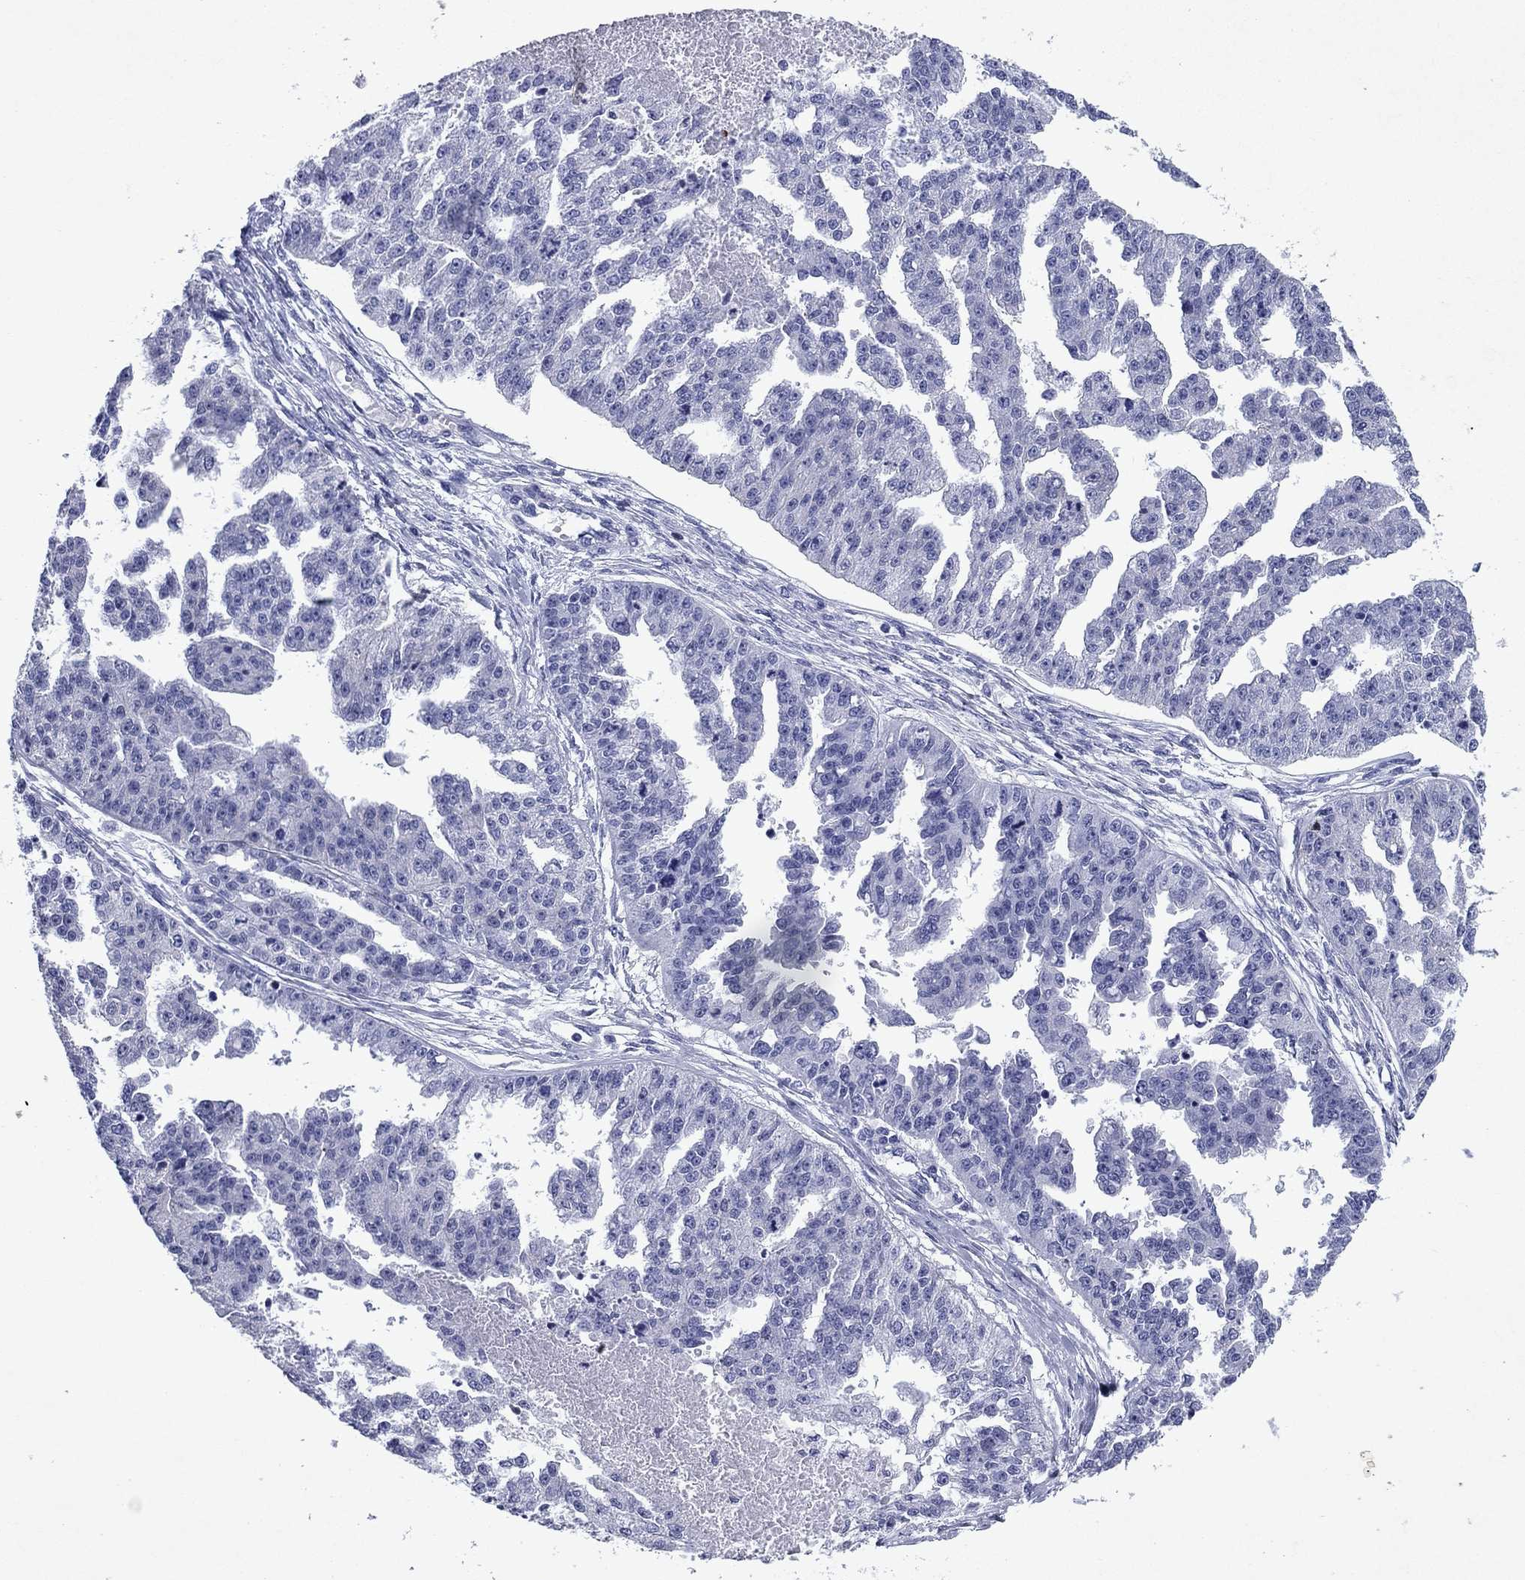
{"staining": {"intensity": "negative", "quantity": "none", "location": "none"}, "tissue": "ovarian cancer", "cell_type": "Tumor cells", "image_type": "cancer", "snomed": [{"axis": "morphology", "description": "Cystadenocarcinoma, serous, NOS"}, {"axis": "topography", "description": "Ovary"}], "caption": "Ovarian serous cystadenocarcinoma was stained to show a protein in brown. There is no significant expression in tumor cells. The staining is performed using DAB brown chromogen with nuclei counter-stained in using hematoxylin.", "gene": "GZMK", "patient": {"sex": "female", "age": 58}}